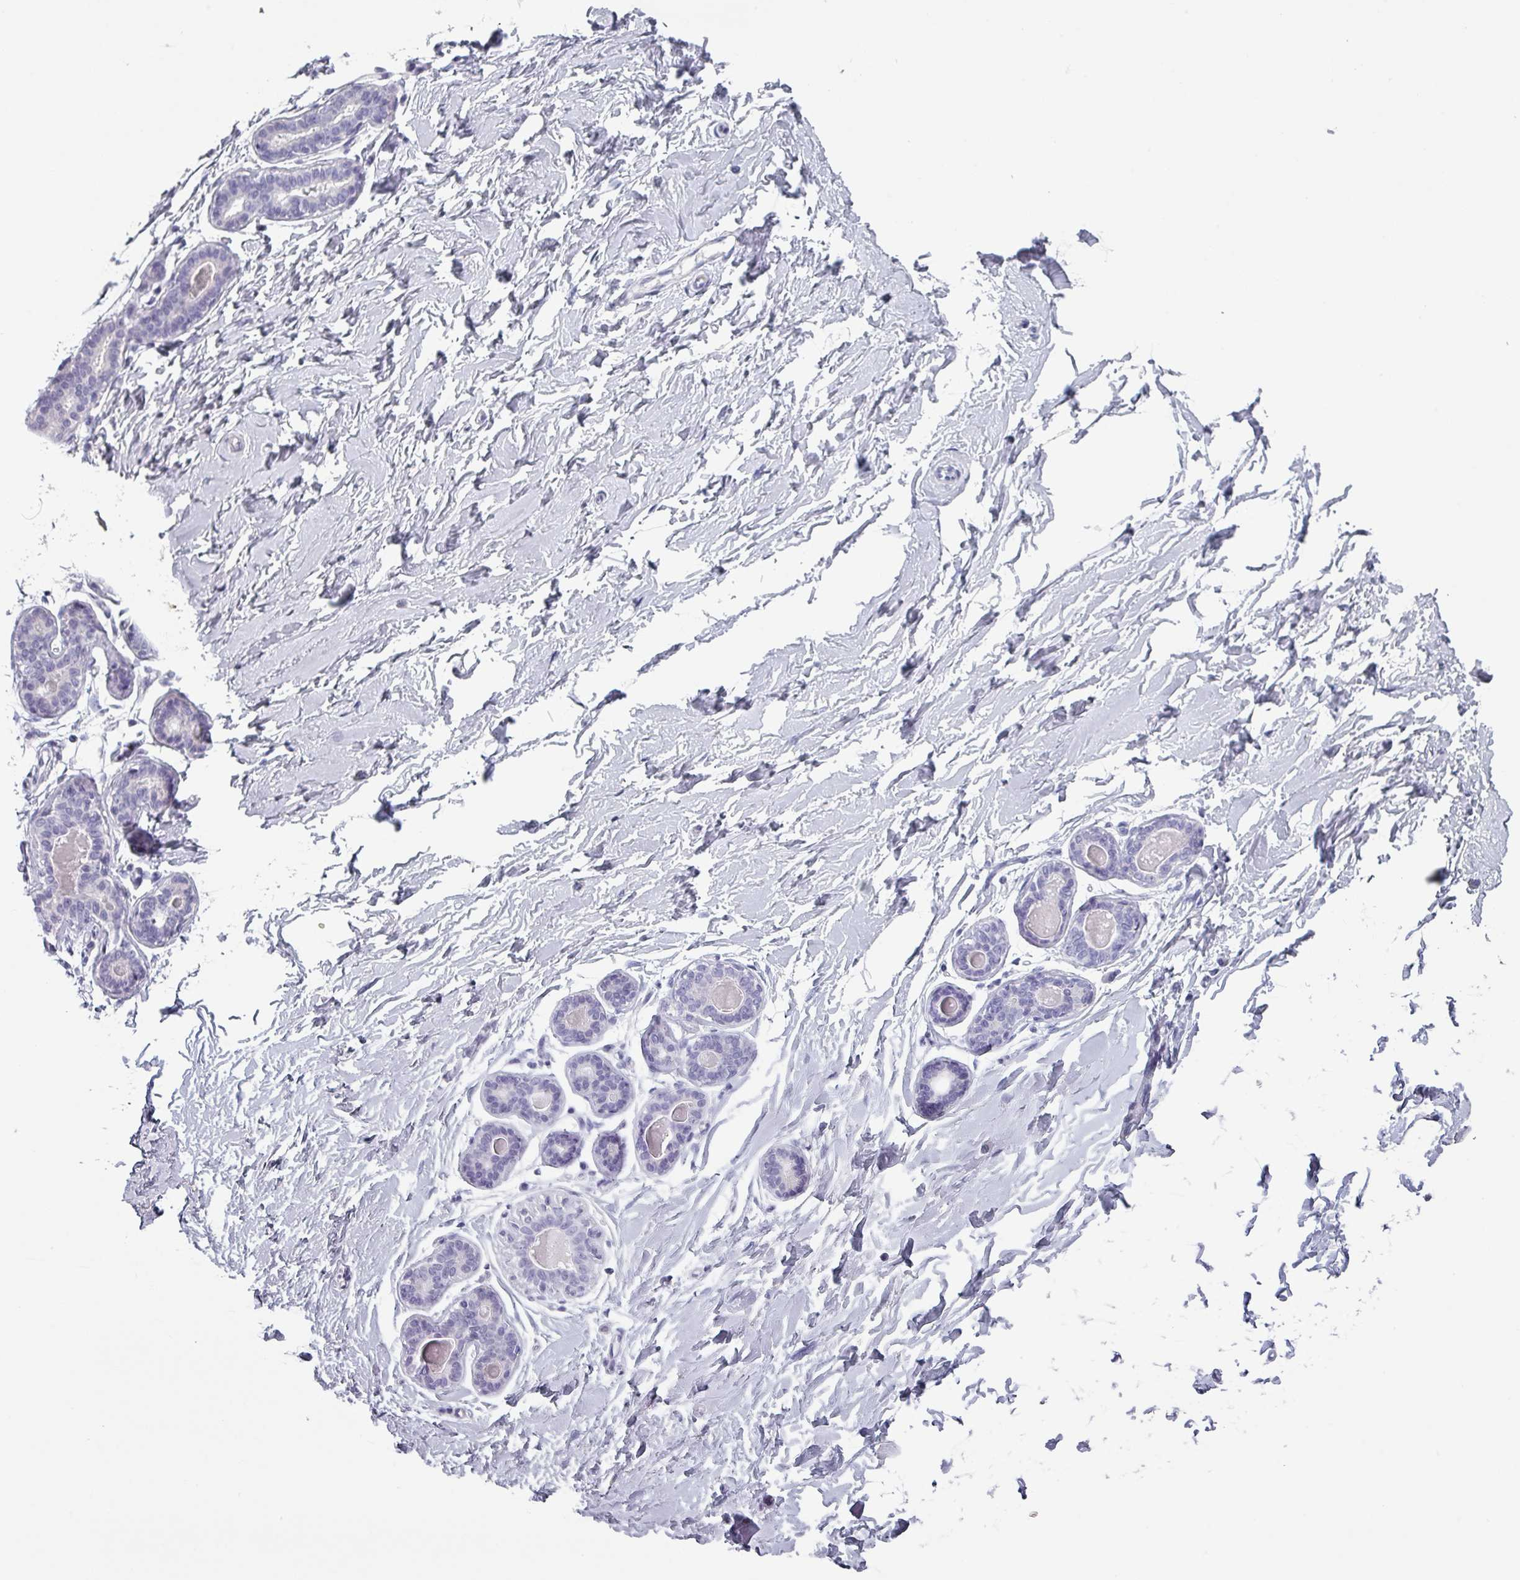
{"staining": {"intensity": "negative", "quantity": "none", "location": "none"}, "tissue": "breast", "cell_type": "Adipocytes", "image_type": "normal", "snomed": [{"axis": "morphology", "description": "Normal tissue, NOS"}, {"axis": "topography", "description": "Breast"}], "caption": "A high-resolution micrograph shows IHC staining of unremarkable breast, which reveals no significant expression in adipocytes.", "gene": "SLC35G2", "patient": {"sex": "female", "age": 23}}